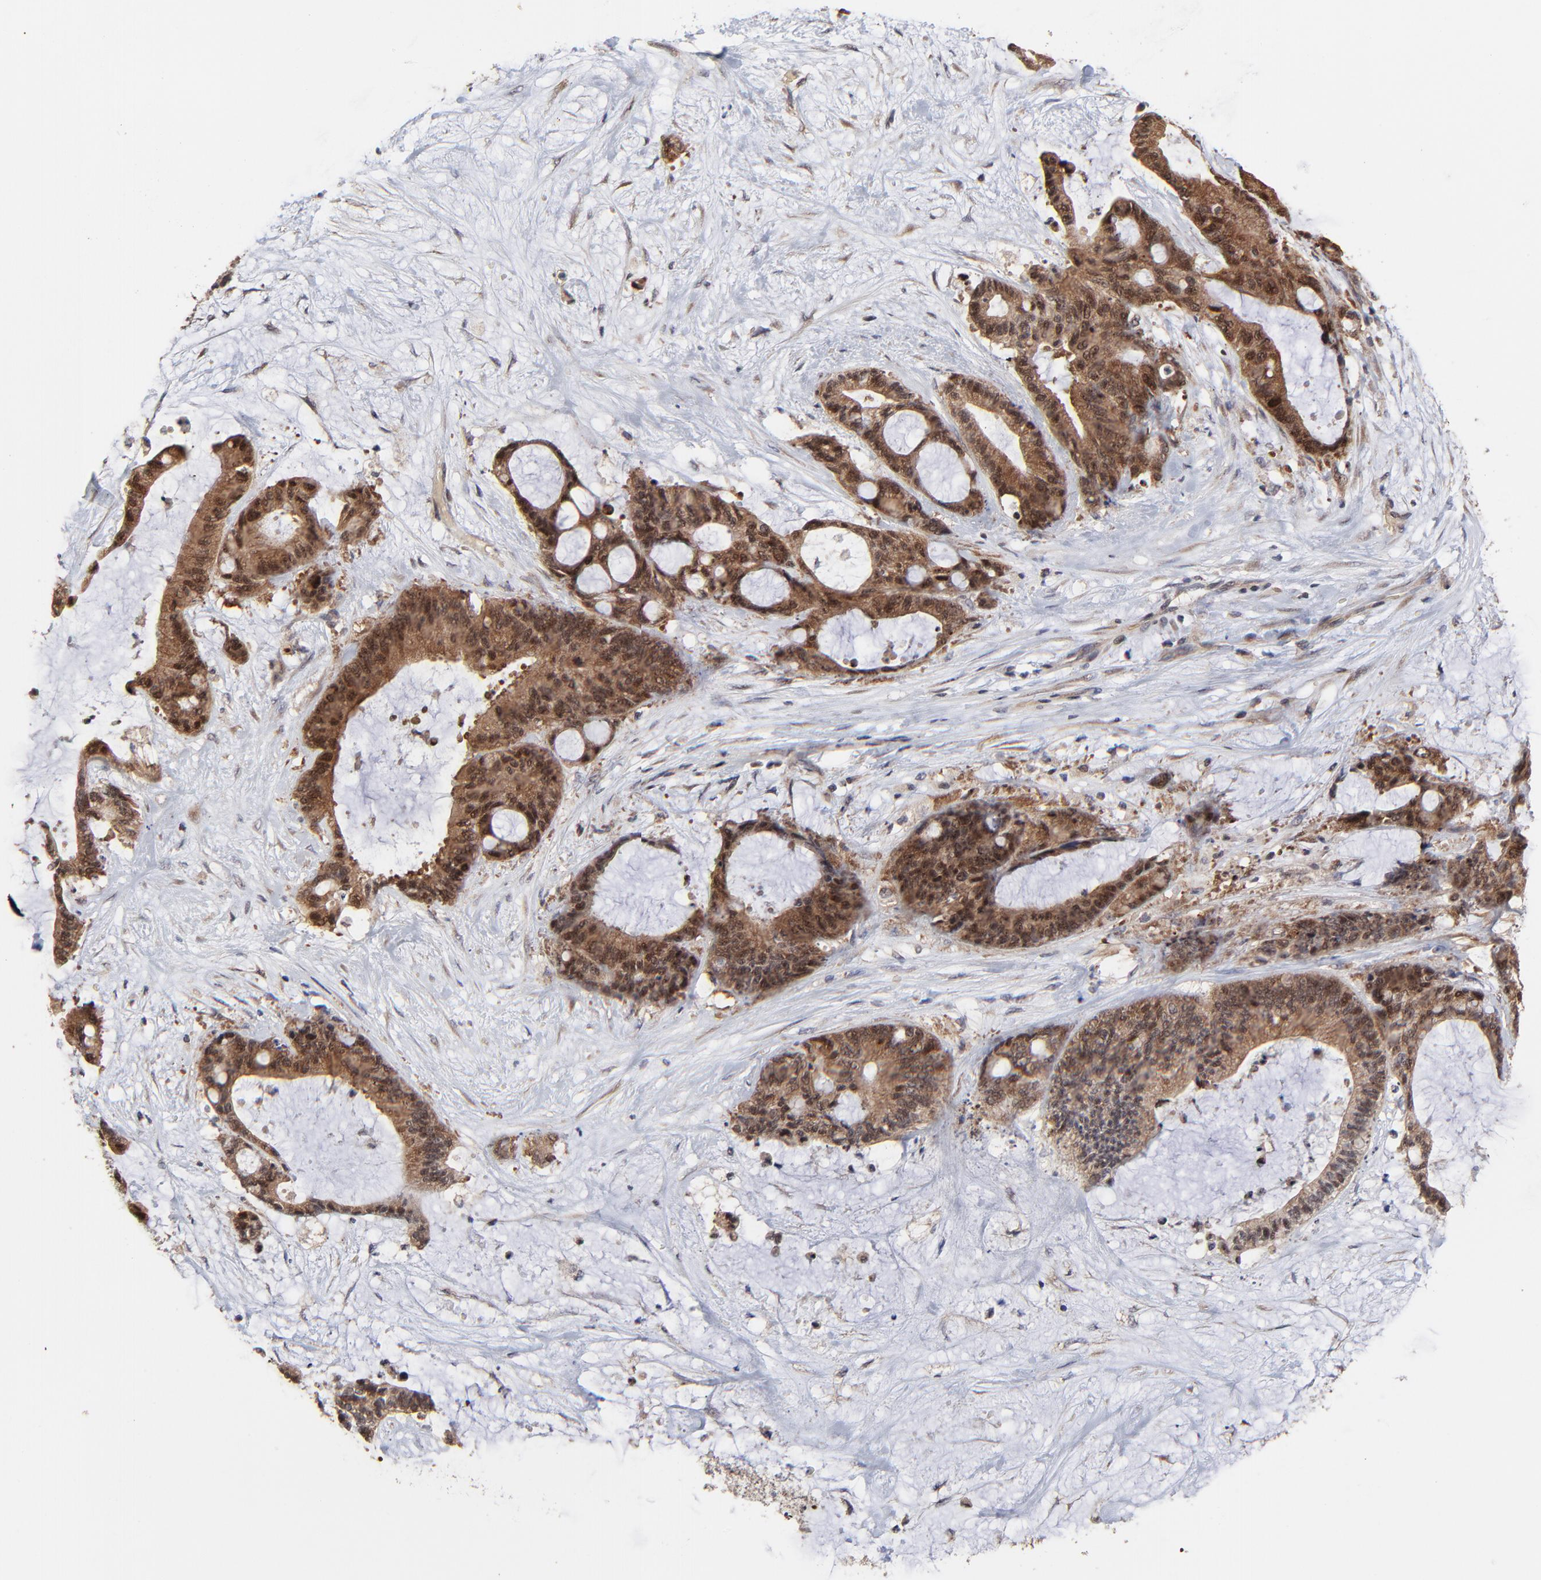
{"staining": {"intensity": "strong", "quantity": ">75%", "location": "cytoplasmic/membranous,nuclear"}, "tissue": "liver cancer", "cell_type": "Tumor cells", "image_type": "cancer", "snomed": [{"axis": "morphology", "description": "Cholangiocarcinoma"}, {"axis": "topography", "description": "Liver"}], "caption": "This image shows immunohistochemistry staining of liver cholangiocarcinoma, with high strong cytoplasmic/membranous and nuclear positivity in approximately >75% of tumor cells.", "gene": "FRMD8", "patient": {"sex": "female", "age": 73}}